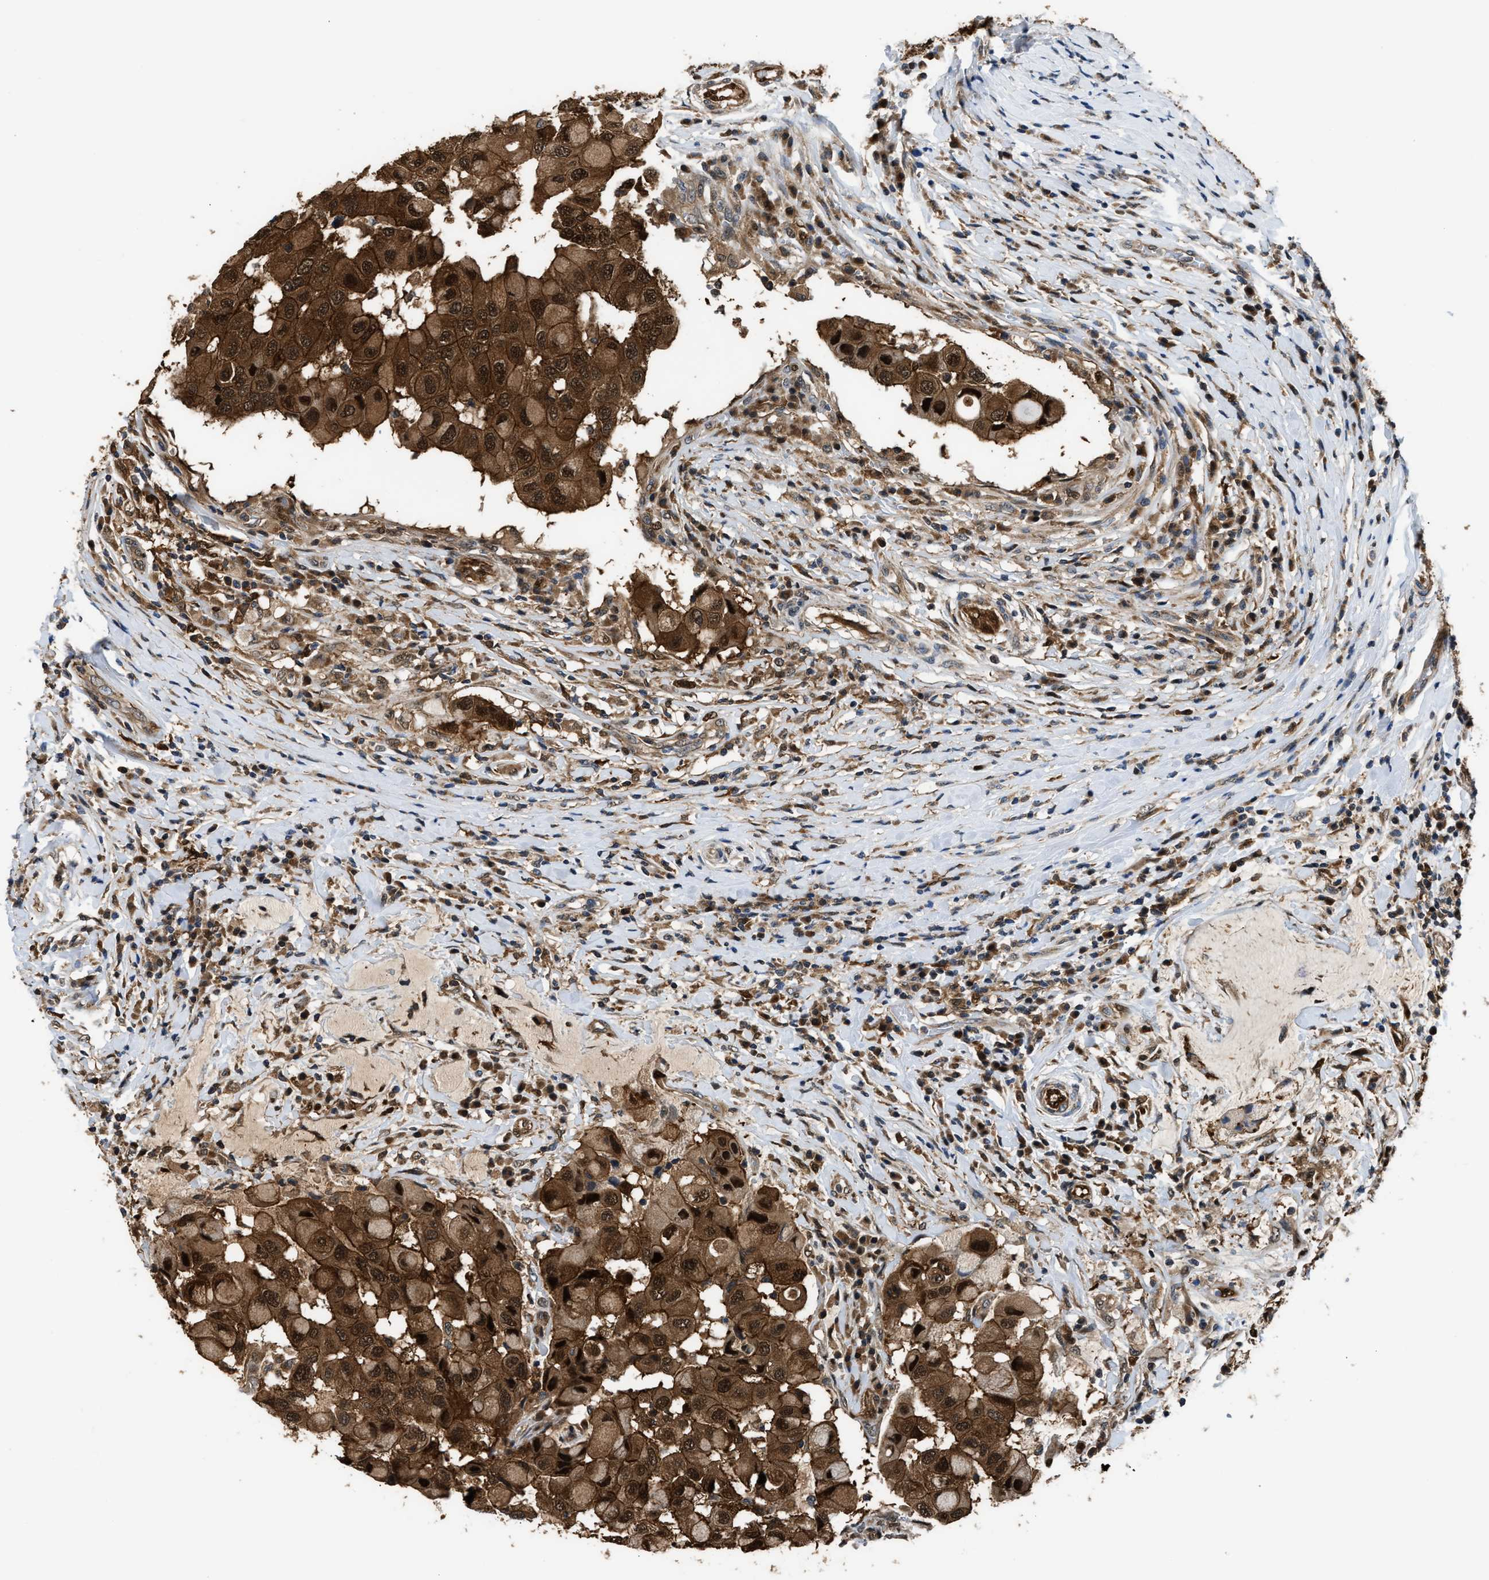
{"staining": {"intensity": "strong", "quantity": ">75%", "location": "cytoplasmic/membranous,nuclear"}, "tissue": "breast cancer", "cell_type": "Tumor cells", "image_type": "cancer", "snomed": [{"axis": "morphology", "description": "Duct carcinoma"}, {"axis": "topography", "description": "Breast"}], "caption": "Human breast cancer (invasive ductal carcinoma) stained for a protein (brown) displays strong cytoplasmic/membranous and nuclear positive expression in about >75% of tumor cells.", "gene": "PPA1", "patient": {"sex": "female", "age": 27}}